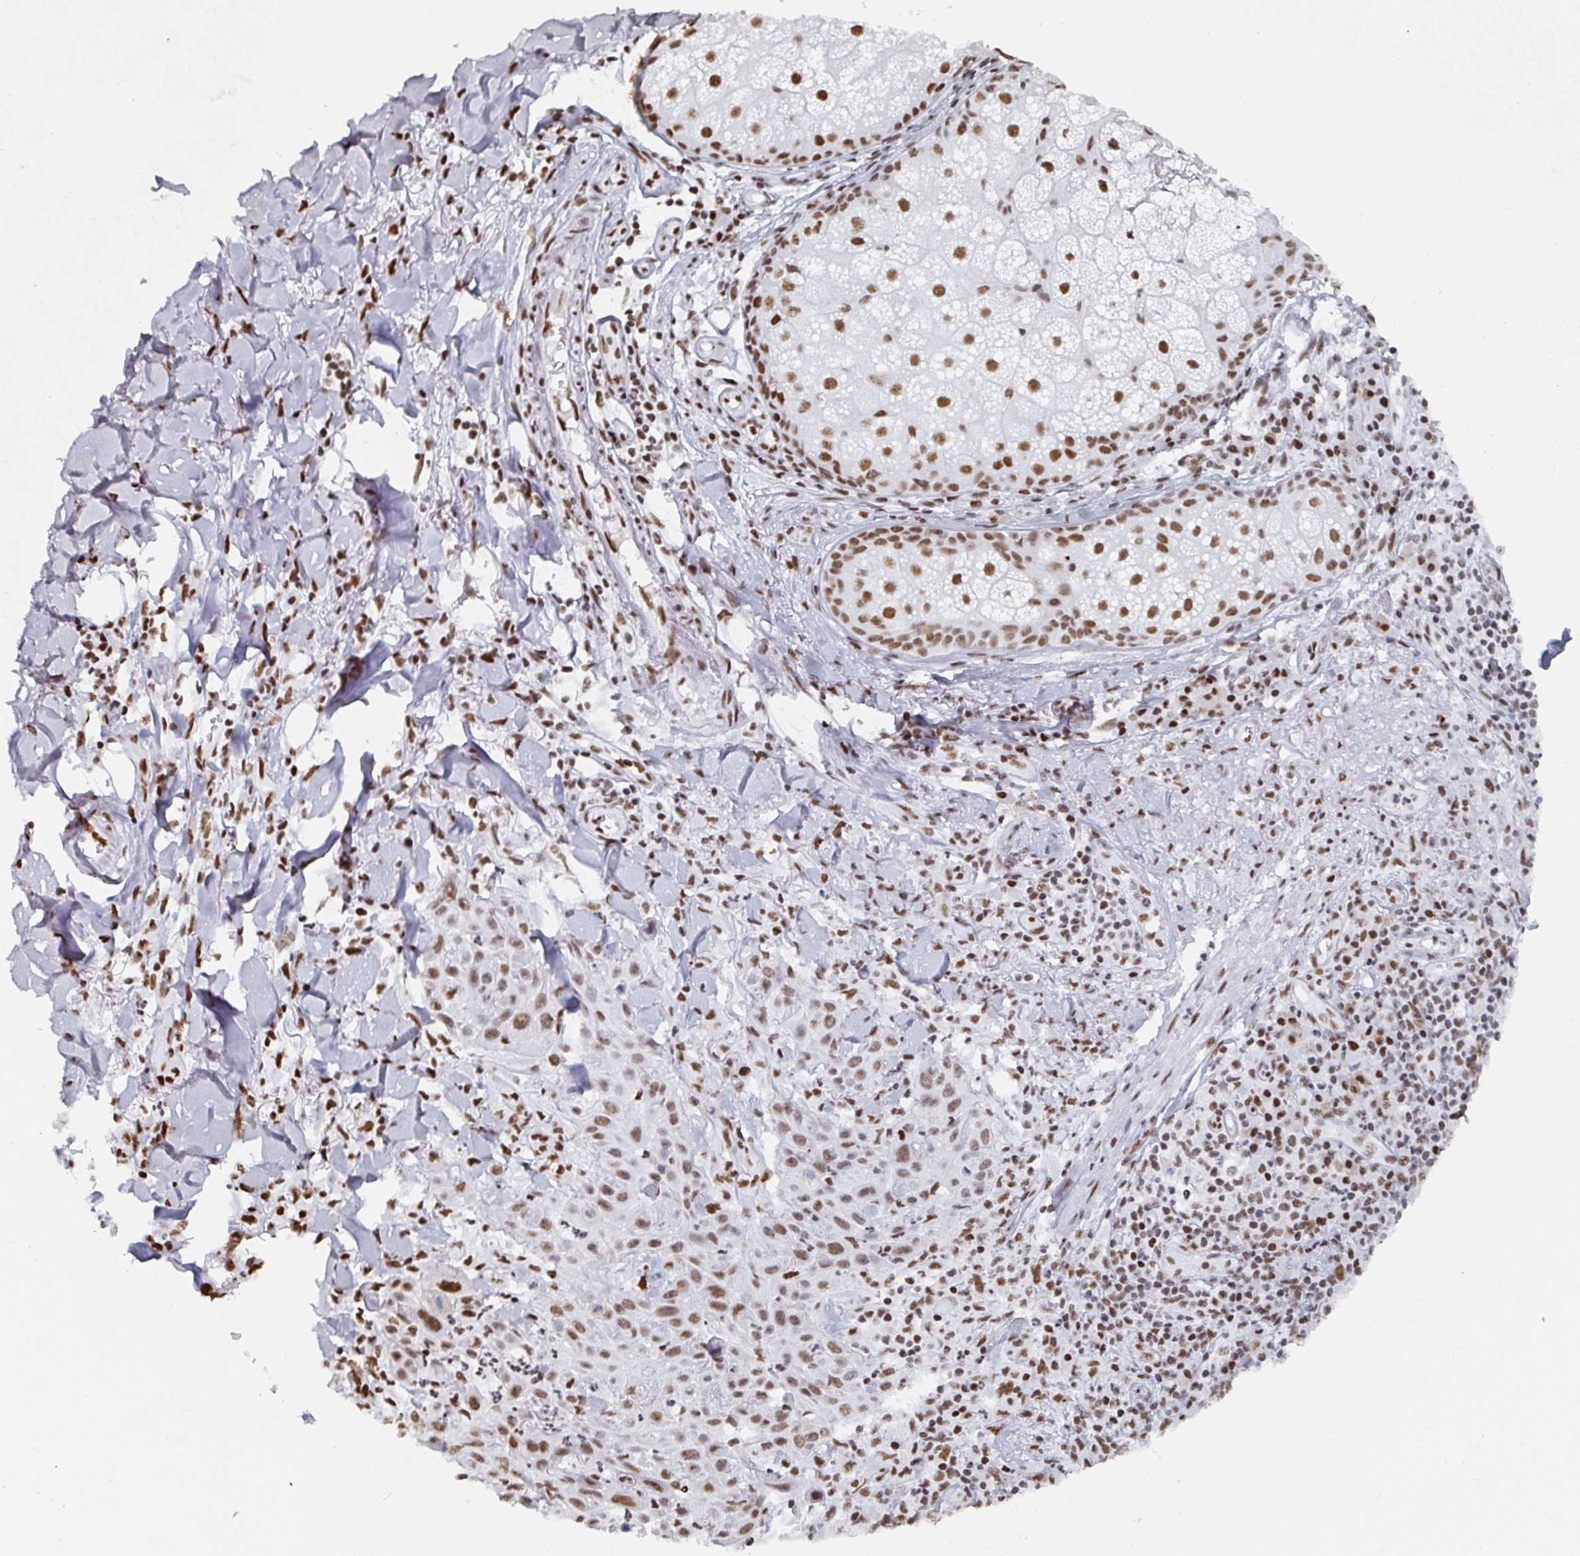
{"staining": {"intensity": "moderate", "quantity": "25%-75%", "location": "nuclear"}, "tissue": "skin cancer", "cell_type": "Tumor cells", "image_type": "cancer", "snomed": [{"axis": "morphology", "description": "Squamous cell carcinoma, NOS"}, {"axis": "topography", "description": "Skin"}], "caption": "A brown stain shows moderate nuclear positivity of a protein in human skin squamous cell carcinoma tumor cells.", "gene": "EWSR1", "patient": {"sex": "male", "age": 75}}